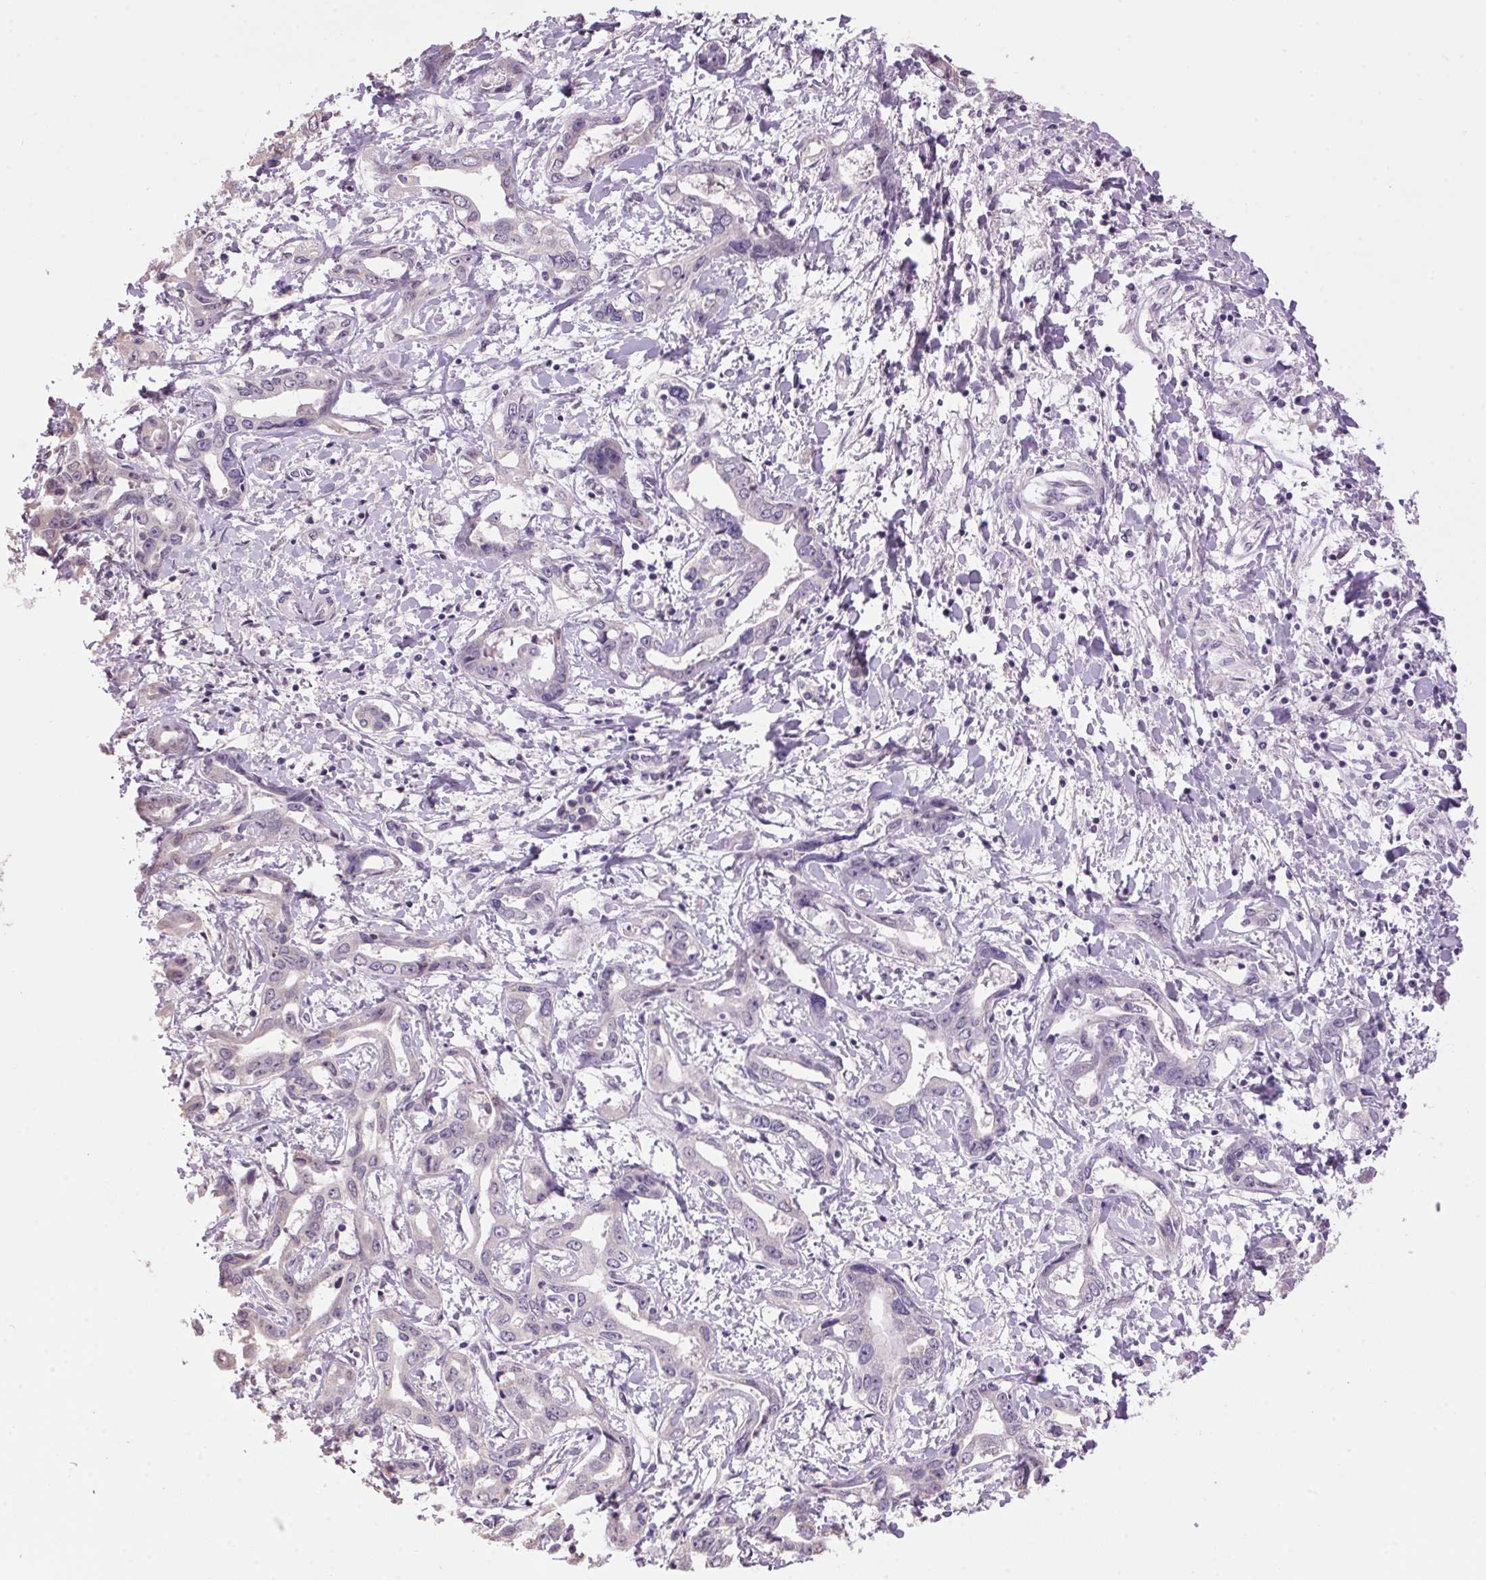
{"staining": {"intensity": "negative", "quantity": "none", "location": "none"}, "tissue": "liver cancer", "cell_type": "Tumor cells", "image_type": "cancer", "snomed": [{"axis": "morphology", "description": "Cholangiocarcinoma"}, {"axis": "topography", "description": "Liver"}], "caption": "Photomicrograph shows no protein positivity in tumor cells of liver cancer (cholangiocarcinoma) tissue. (DAB immunohistochemistry (IHC) with hematoxylin counter stain).", "gene": "VWA3B", "patient": {"sex": "male", "age": 59}}